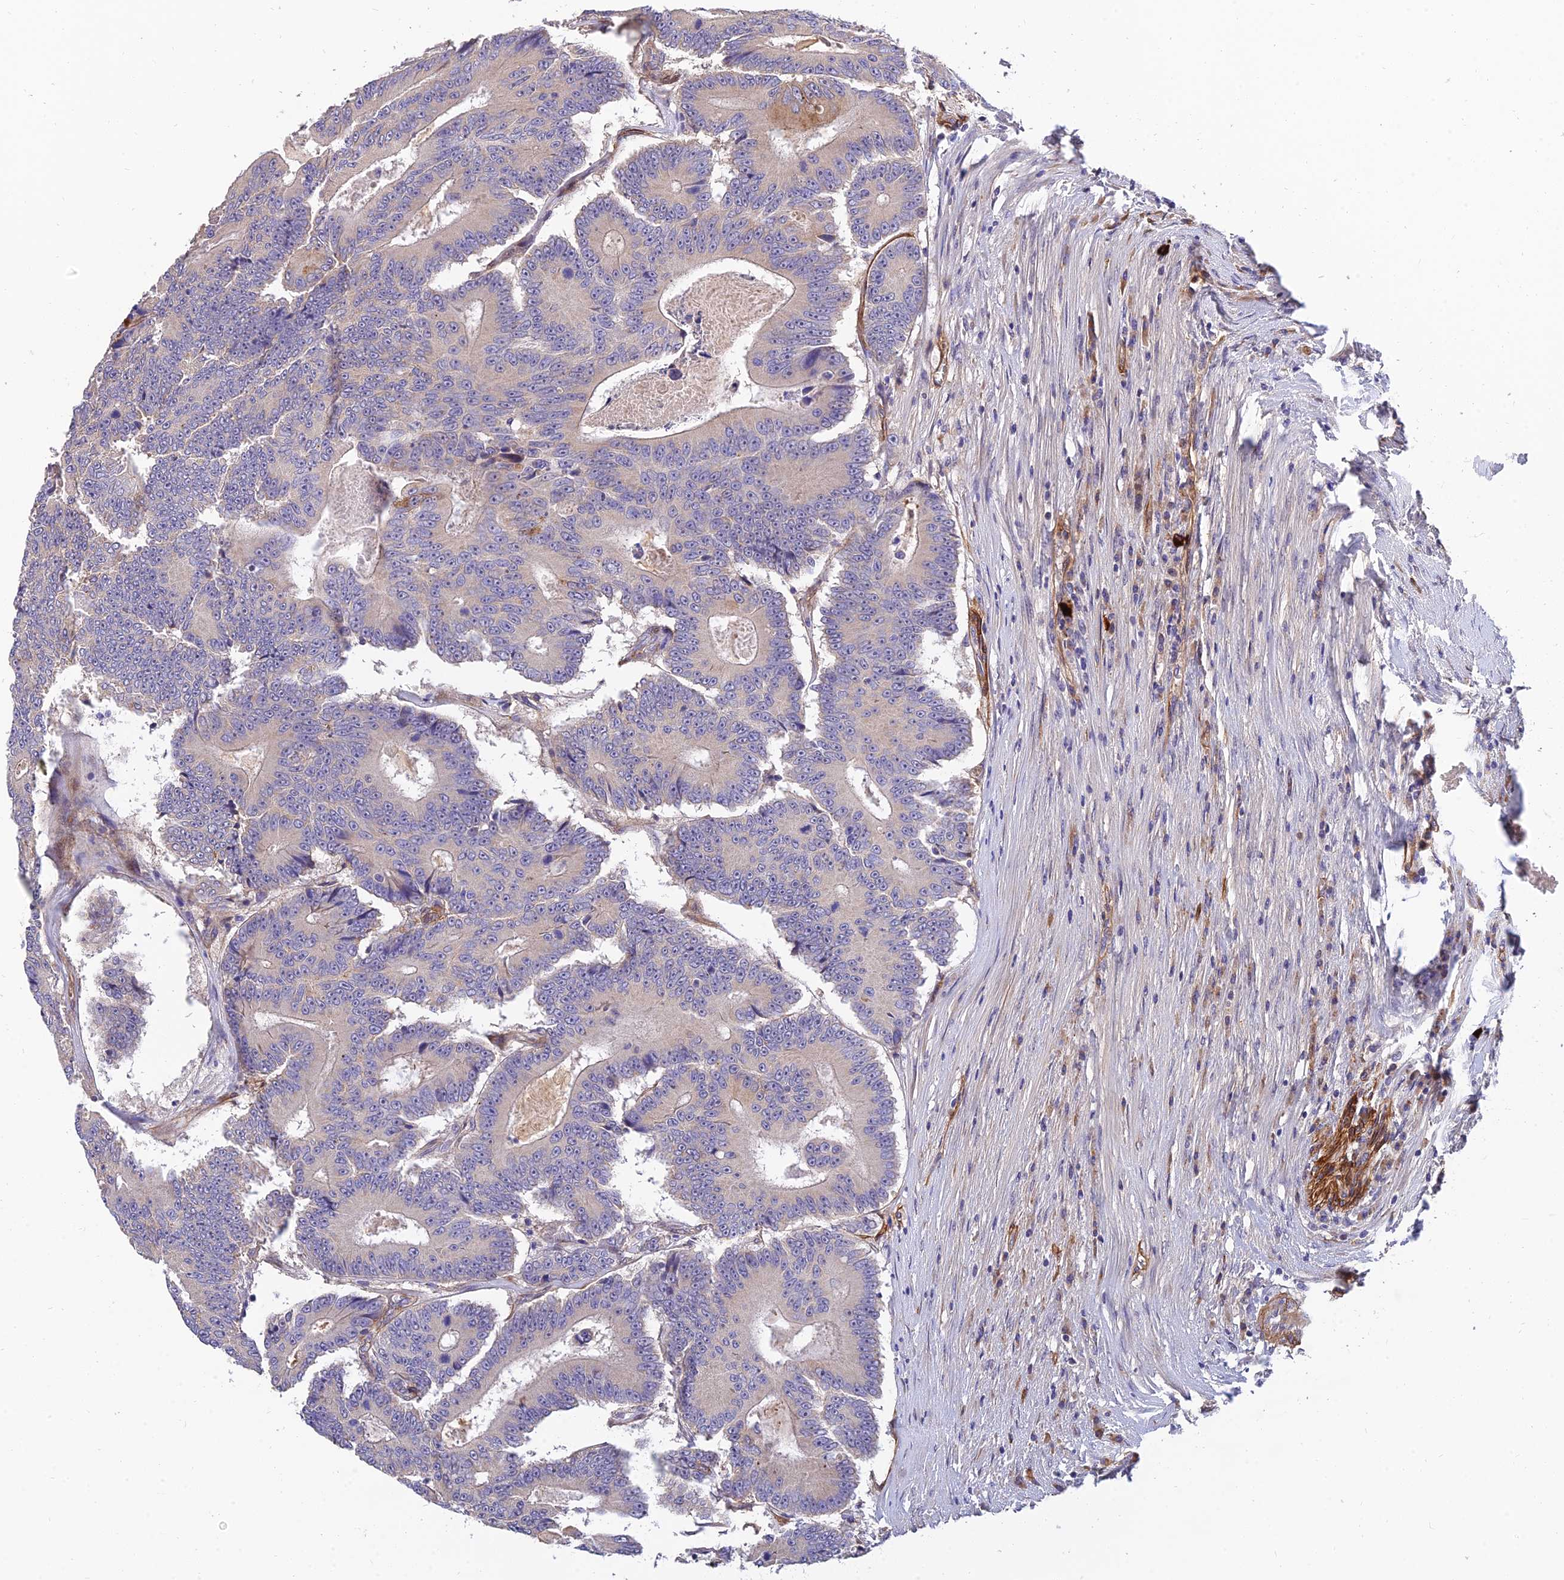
{"staining": {"intensity": "negative", "quantity": "none", "location": "none"}, "tissue": "colorectal cancer", "cell_type": "Tumor cells", "image_type": "cancer", "snomed": [{"axis": "morphology", "description": "Adenocarcinoma, NOS"}, {"axis": "topography", "description": "Colon"}], "caption": "DAB immunohistochemical staining of human colorectal cancer reveals no significant expression in tumor cells. (DAB immunohistochemistry with hematoxylin counter stain).", "gene": "MRPL35", "patient": {"sex": "male", "age": 83}}